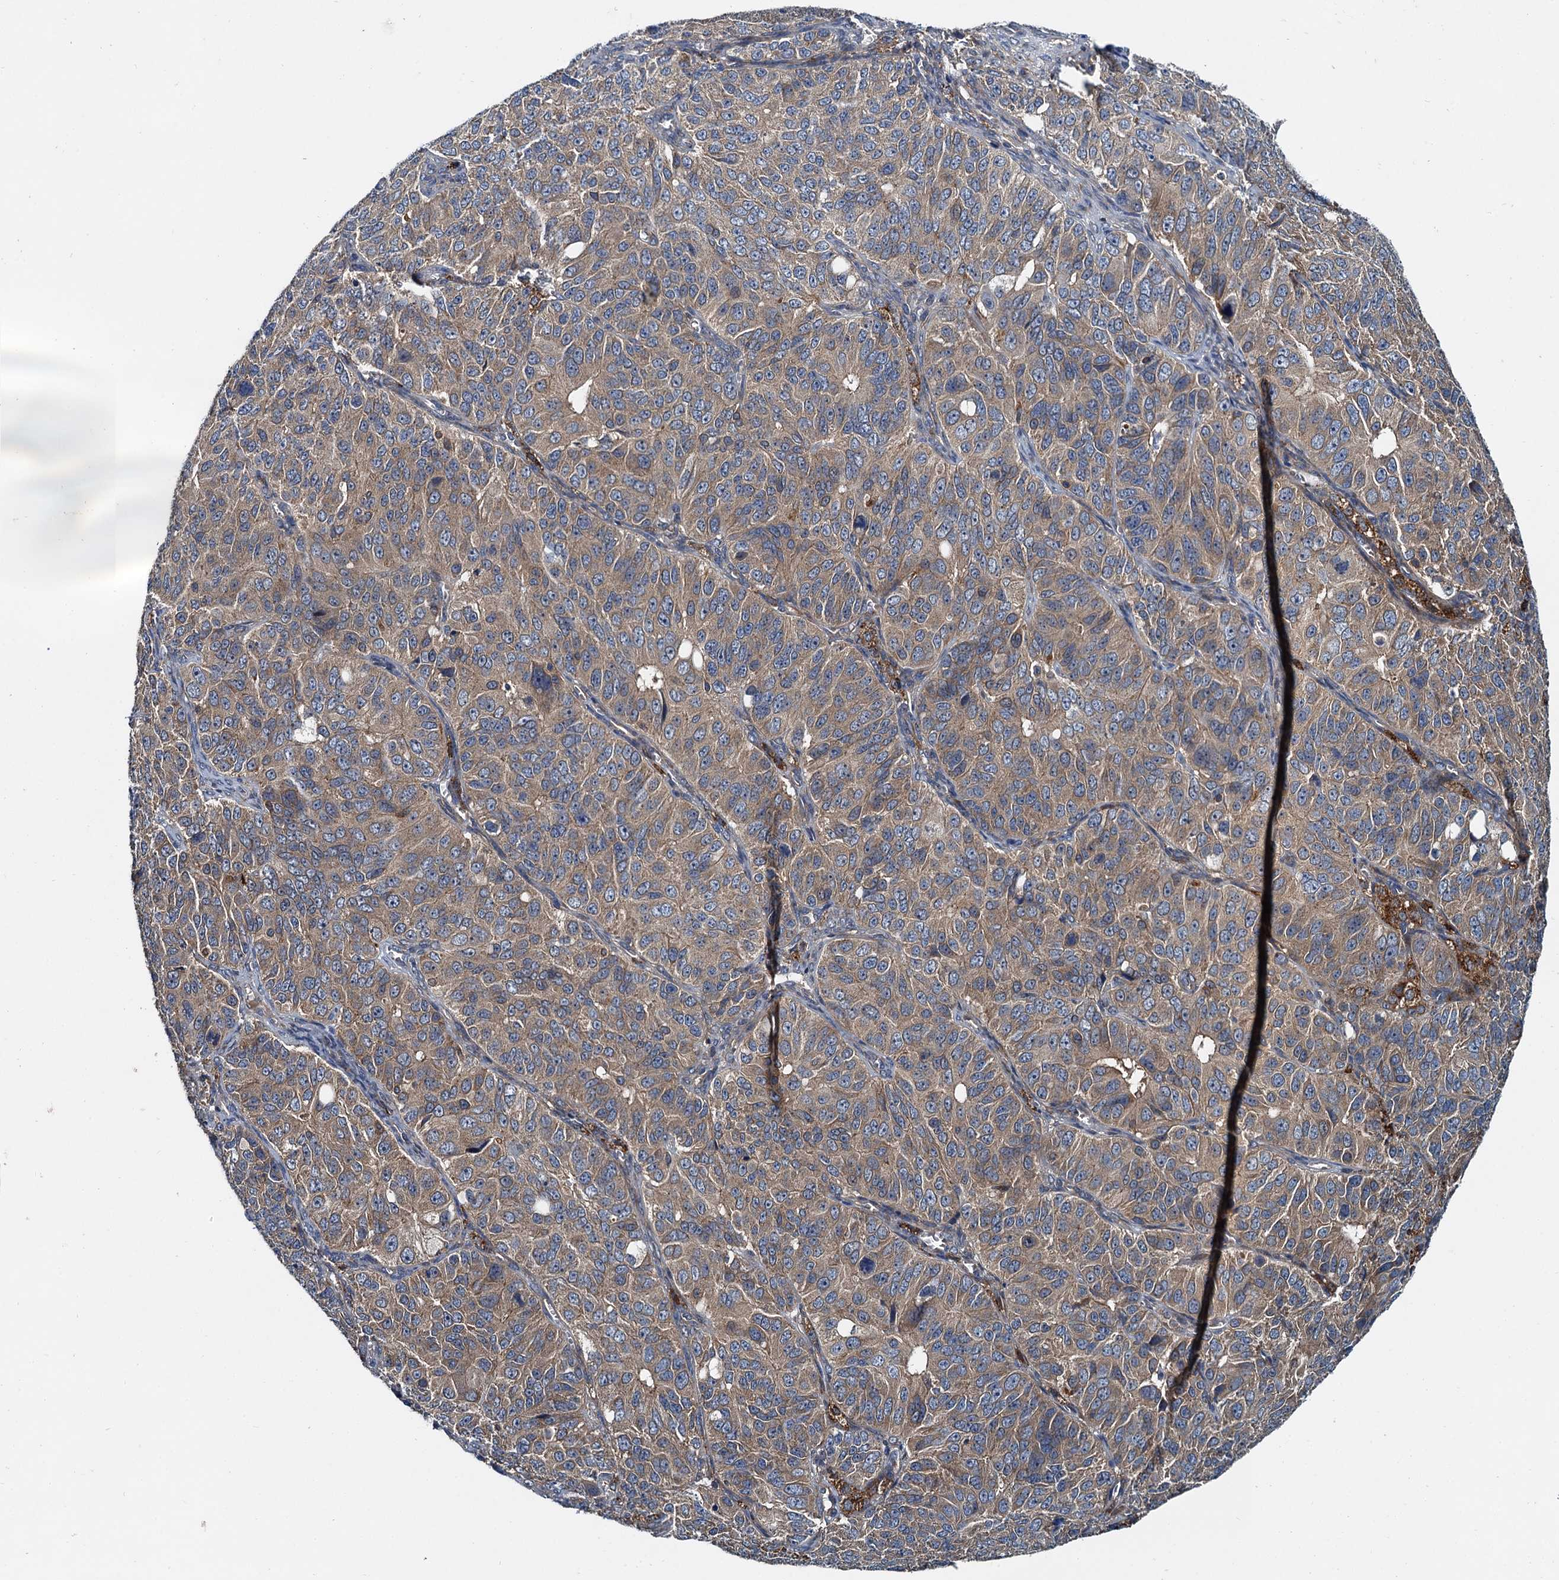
{"staining": {"intensity": "weak", "quantity": ">75%", "location": "cytoplasmic/membranous"}, "tissue": "ovarian cancer", "cell_type": "Tumor cells", "image_type": "cancer", "snomed": [{"axis": "morphology", "description": "Carcinoma, endometroid"}, {"axis": "topography", "description": "Ovary"}], "caption": "Immunohistochemistry (IHC) image of neoplastic tissue: human endometroid carcinoma (ovarian) stained using IHC demonstrates low levels of weak protein expression localized specifically in the cytoplasmic/membranous of tumor cells, appearing as a cytoplasmic/membranous brown color.", "gene": "EFL1", "patient": {"sex": "female", "age": 51}}